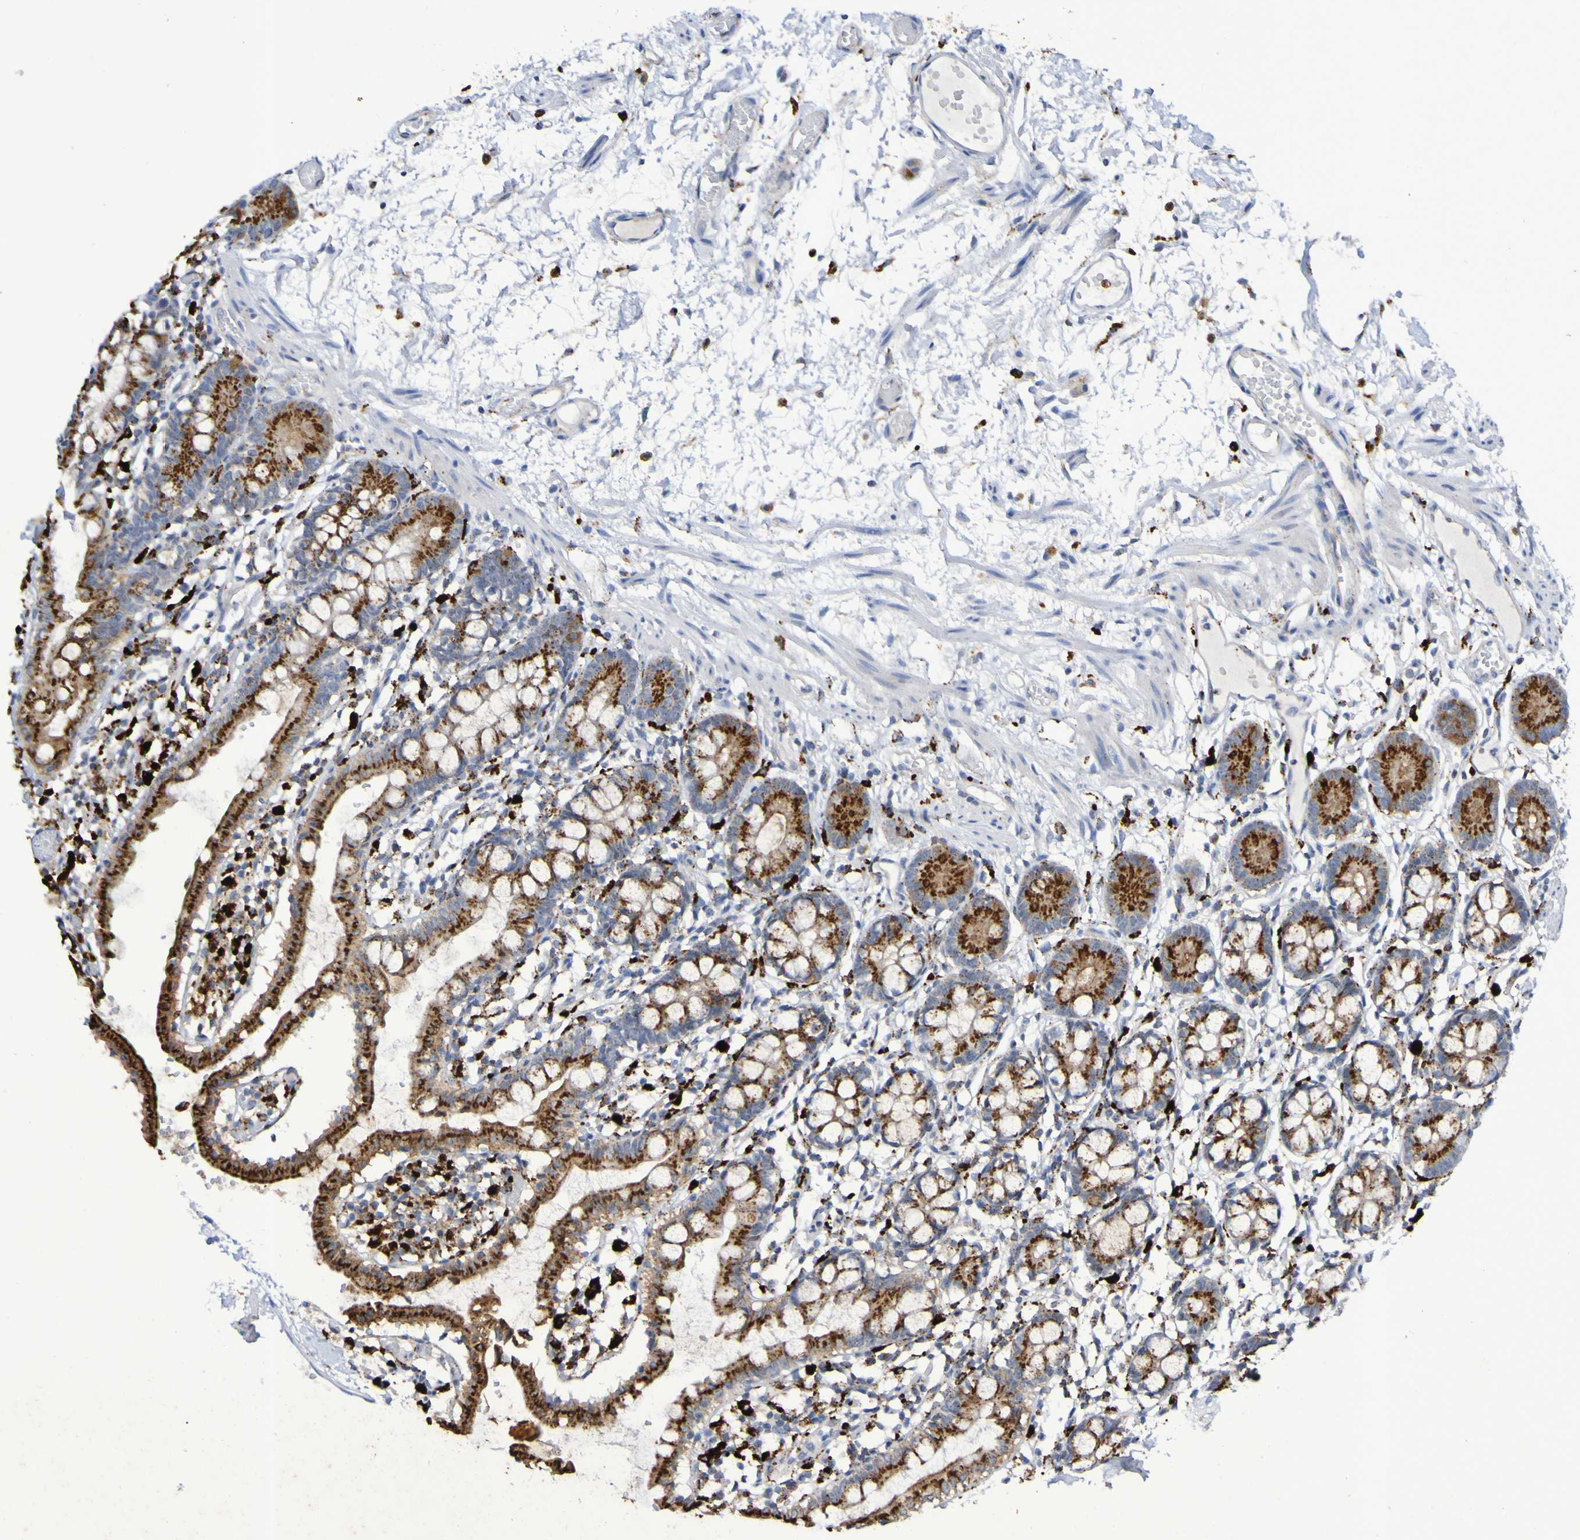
{"staining": {"intensity": "strong", "quantity": ">75%", "location": "cytoplasmic/membranous"}, "tissue": "small intestine", "cell_type": "Glandular cells", "image_type": "normal", "snomed": [{"axis": "morphology", "description": "Normal tissue, NOS"}, {"axis": "morphology", "description": "Cystadenocarcinoma, serous, Metastatic site"}, {"axis": "topography", "description": "Small intestine"}], "caption": "Strong cytoplasmic/membranous positivity is appreciated in about >75% of glandular cells in benign small intestine. (brown staining indicates protein expression, while blue staining denotes nuclei).", "gene": "TPH1", "patient": {"sex": "female", "age": 61}}